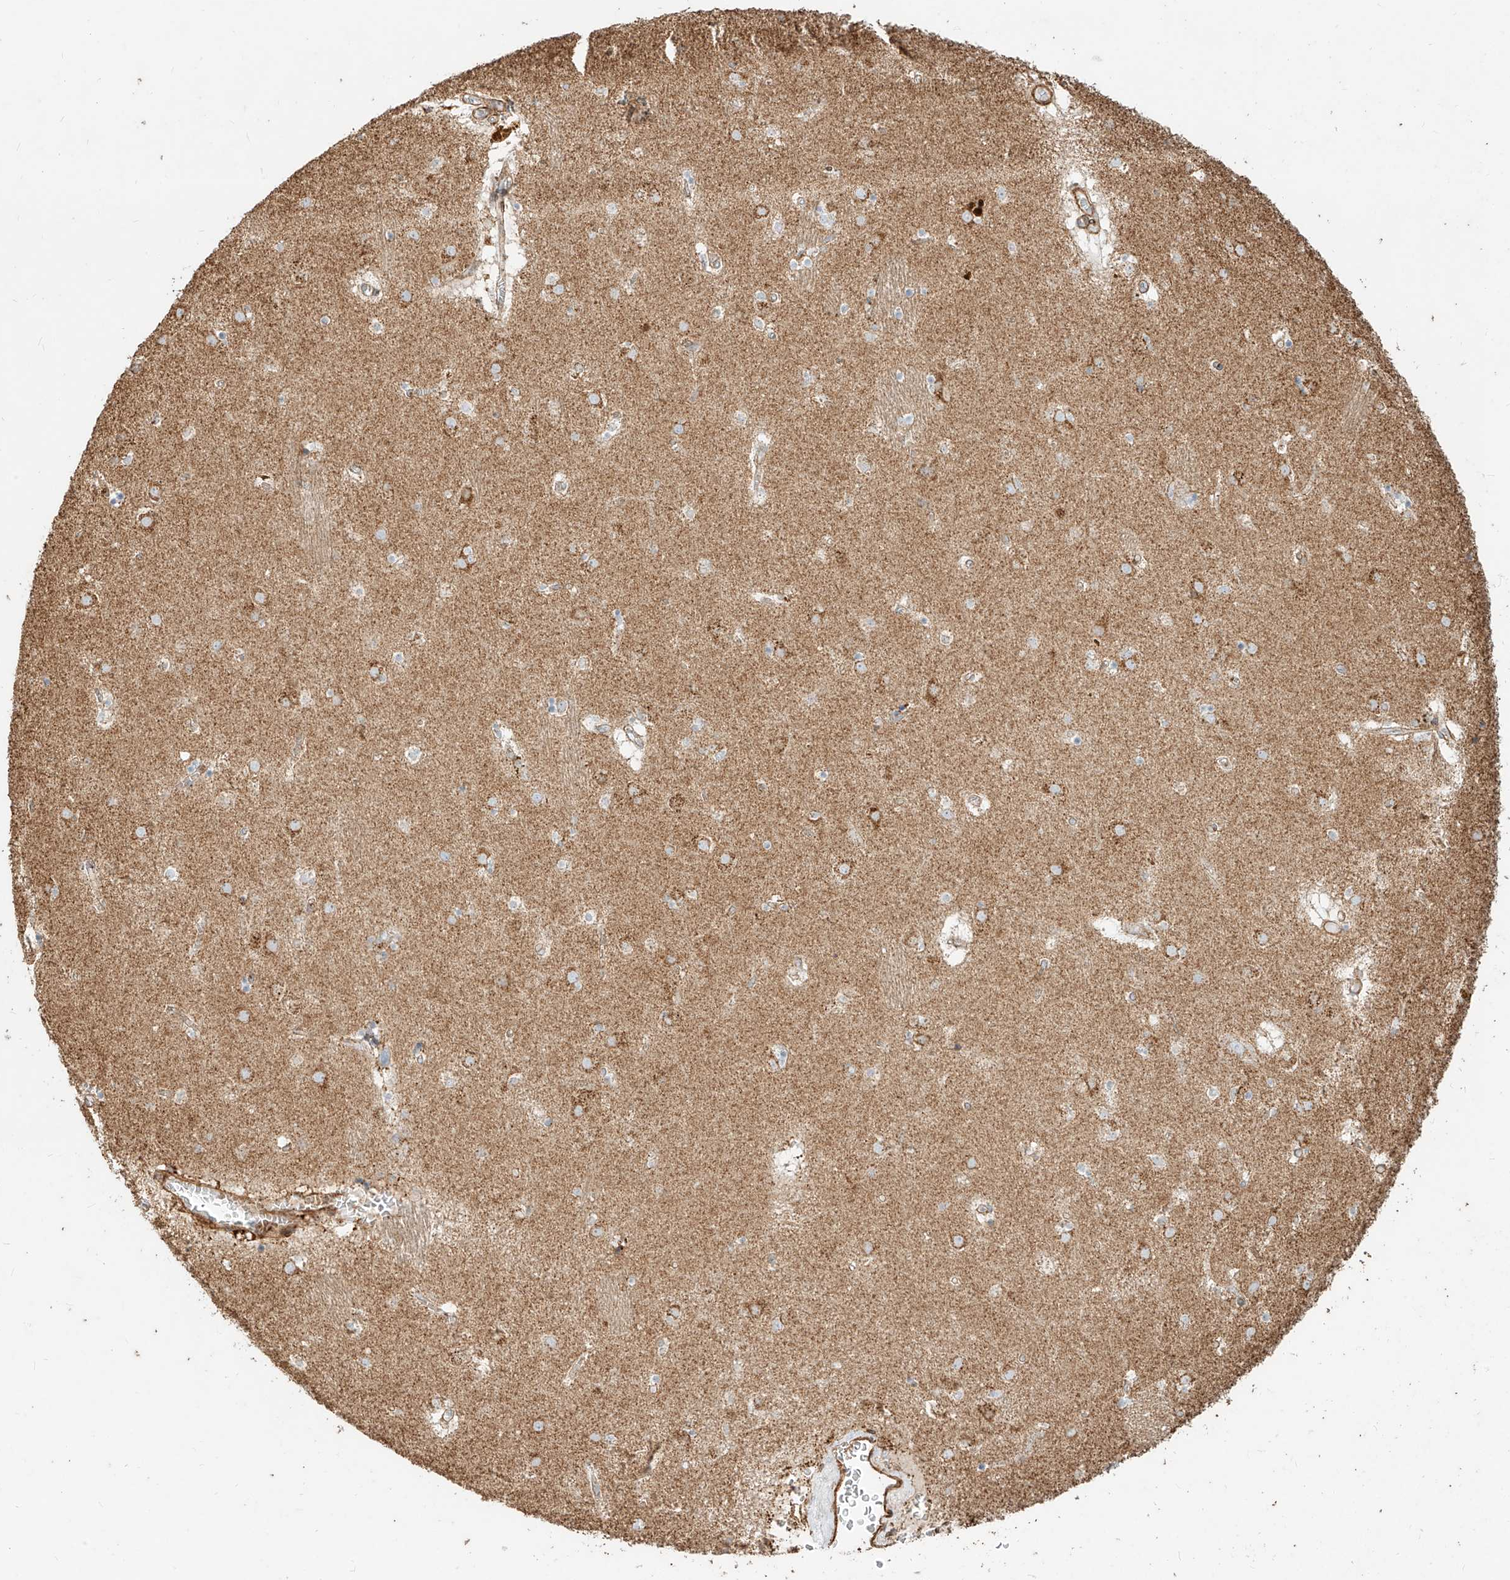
{"staining": {"intensity": "moderate", "quantity": "<25%", "location": "cytoplasmic/membranous"}, "tissue": "caudate", "cell_type": "Glial cells", "image_type": "normal", "snomed": [{"axis": "morphology", "description": "Normal tissue, NOS"}, {"axis": "topography", "description": "Lateral ventricle wall"}], "caption": "A brown stain highlights moderate cytoplasmic/membranous positivity of a protein in glial cells of benign caudate. (Stains: DAB (3,3'-diaminobenzidine) in brown, nuclei in blue, Microscopy: brightfield microscopy at high magnification).", "gene": "MTX2", "patient": {"sex": "male", "age": 70}}